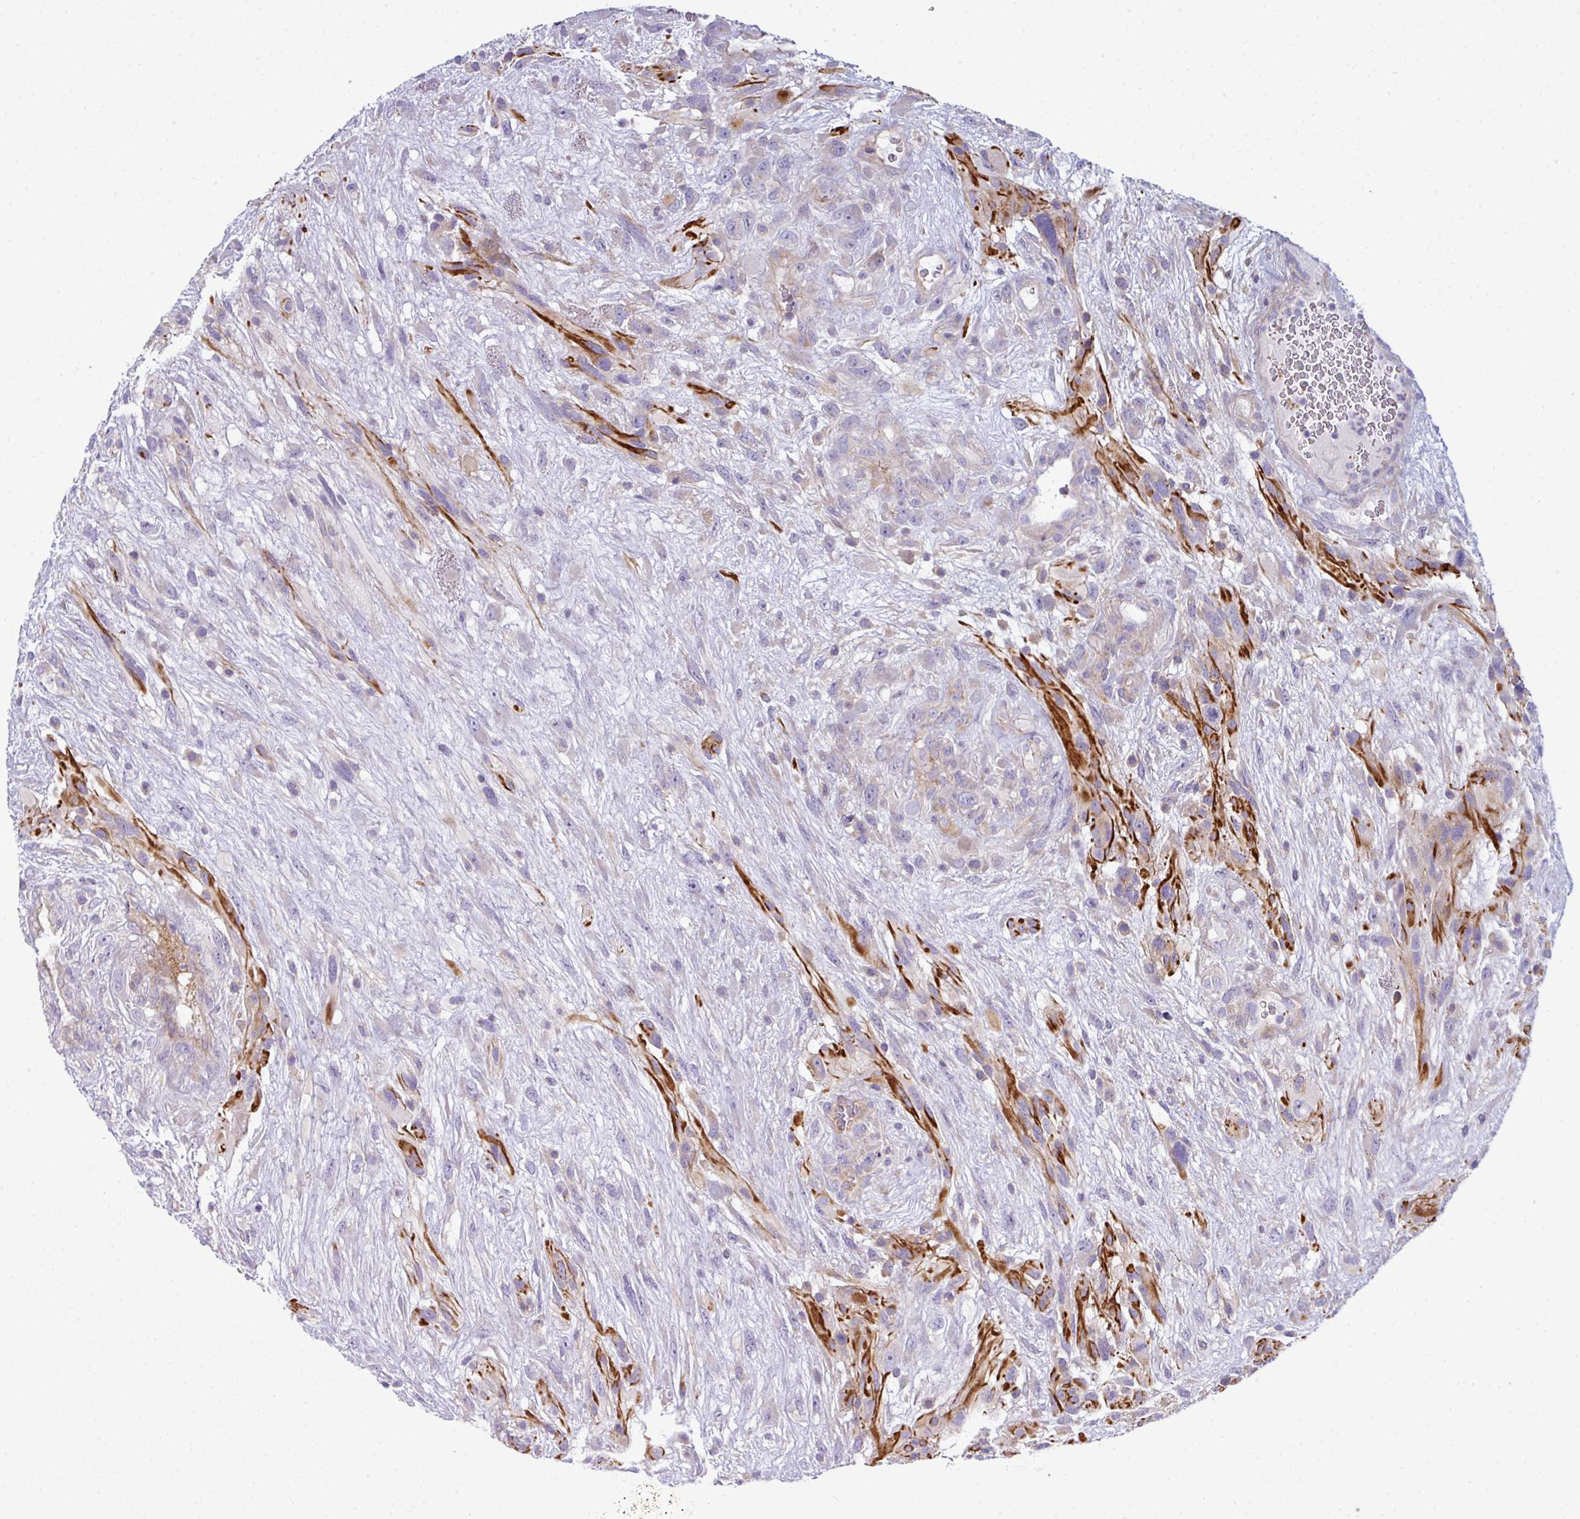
{"staining": {"intensity": "negative", "quantity": "none", "location": "none"}, "tissue": "glioma", "cell_type": "Tumor cells", "image_type": "cancer", "snomed": [{"axis": "morphology", "description": "Glioma, malignant, High grade"}, {"axis": "topography", "description": "Brain"}], "caption": "Glioma was stained to show a protein in brown. There is no significant expression in tumor cells.", "gene": "ABCC5", "patient": {"sex": "male", "age": 61}}